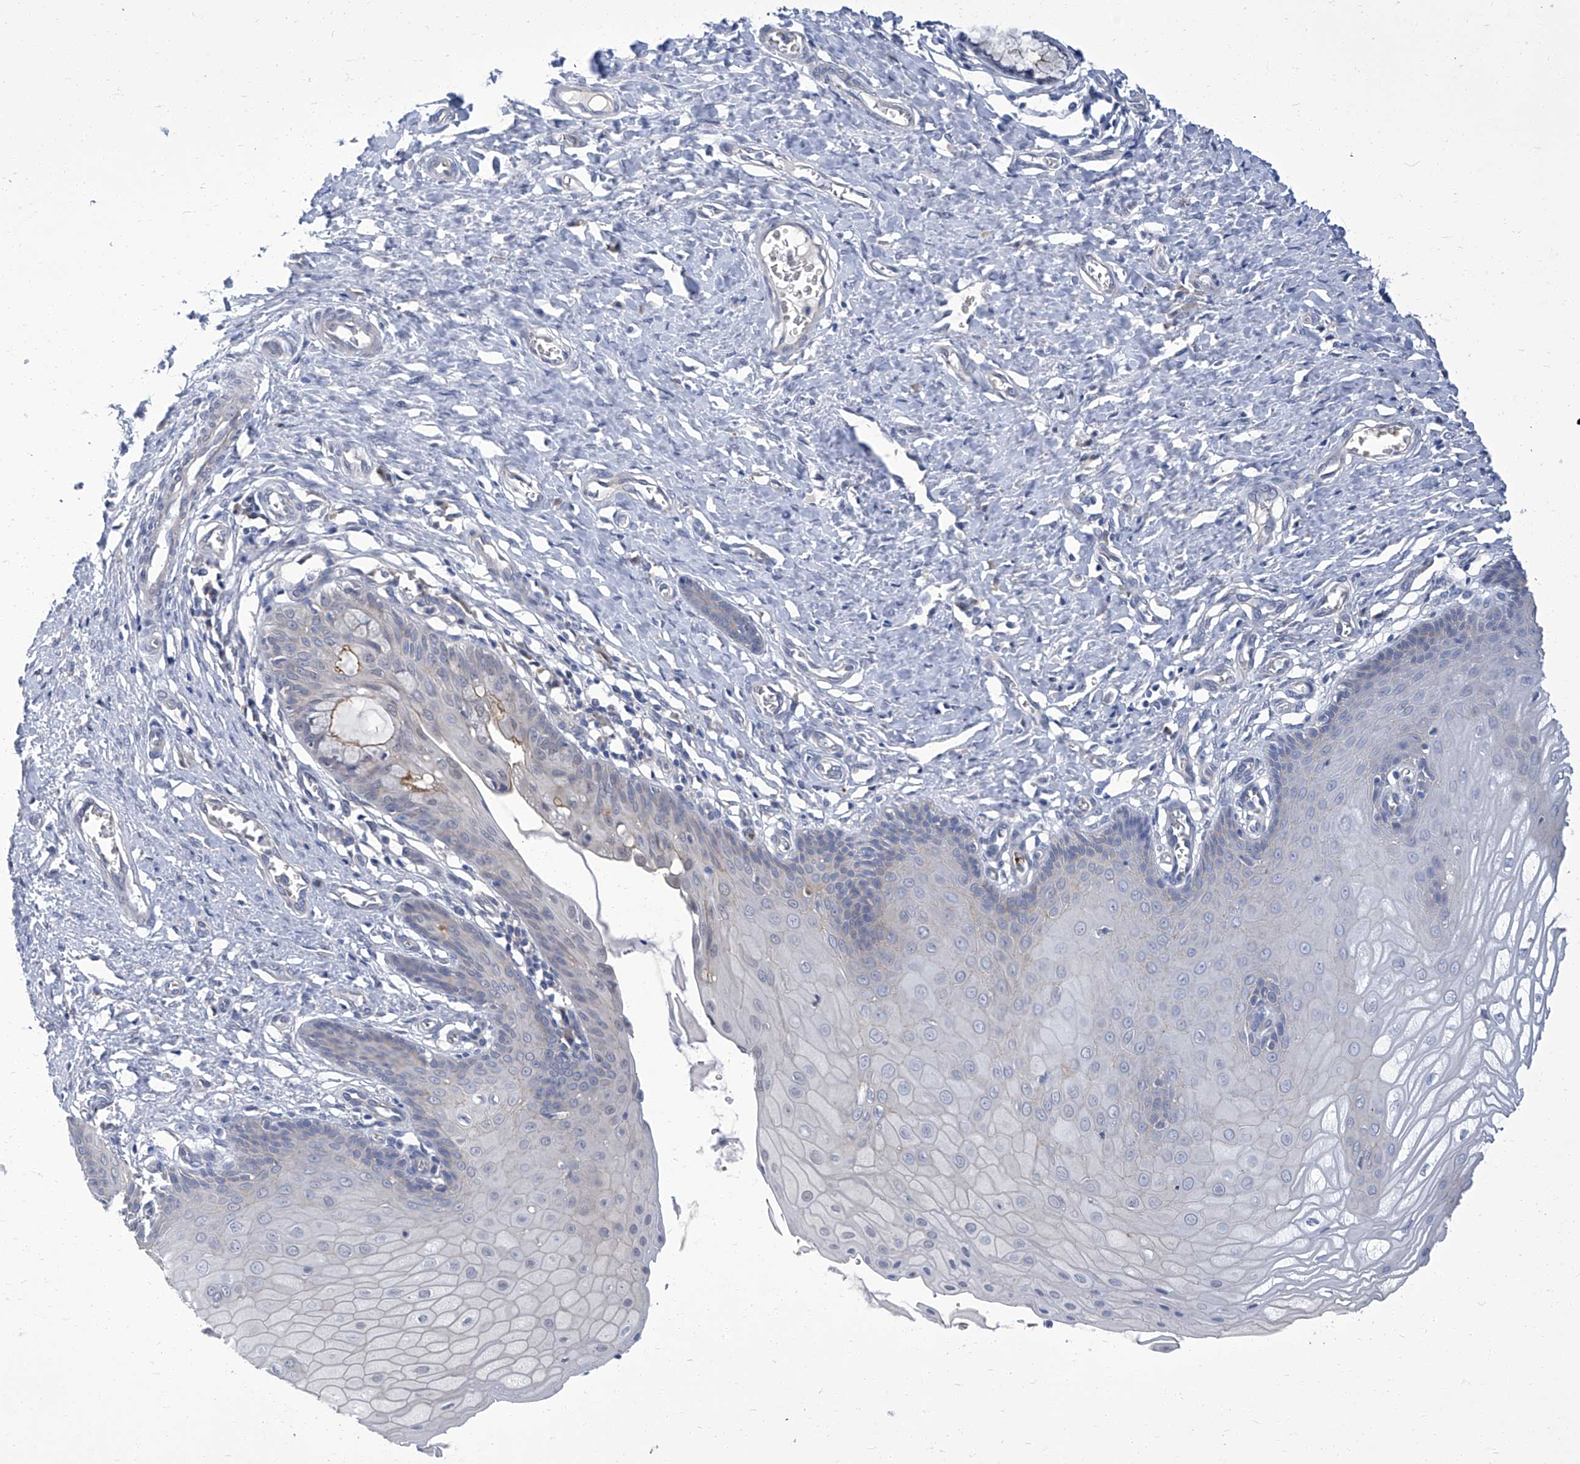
{"staining": {"intensity": "weak", "quantity": "<25%", "location": "cytoplasmic/membranous"}, "tissue": "cervix", "cell_type": "Glandular cells", "image_type": "normal", "snomed": [{"axis": "morphology", "description": "Normal tissue, NOS"}, {"axis": "topography", "description": "Cervix"}], "caption": "DAB immunohistochemical staining of benign human cervix reveals no significant staining in glandular cells. (DAB immunohistochemistry with hematoxylin counter stain).", "gene": "PARD3", "patient": {"sex": "female", "age": 55}}